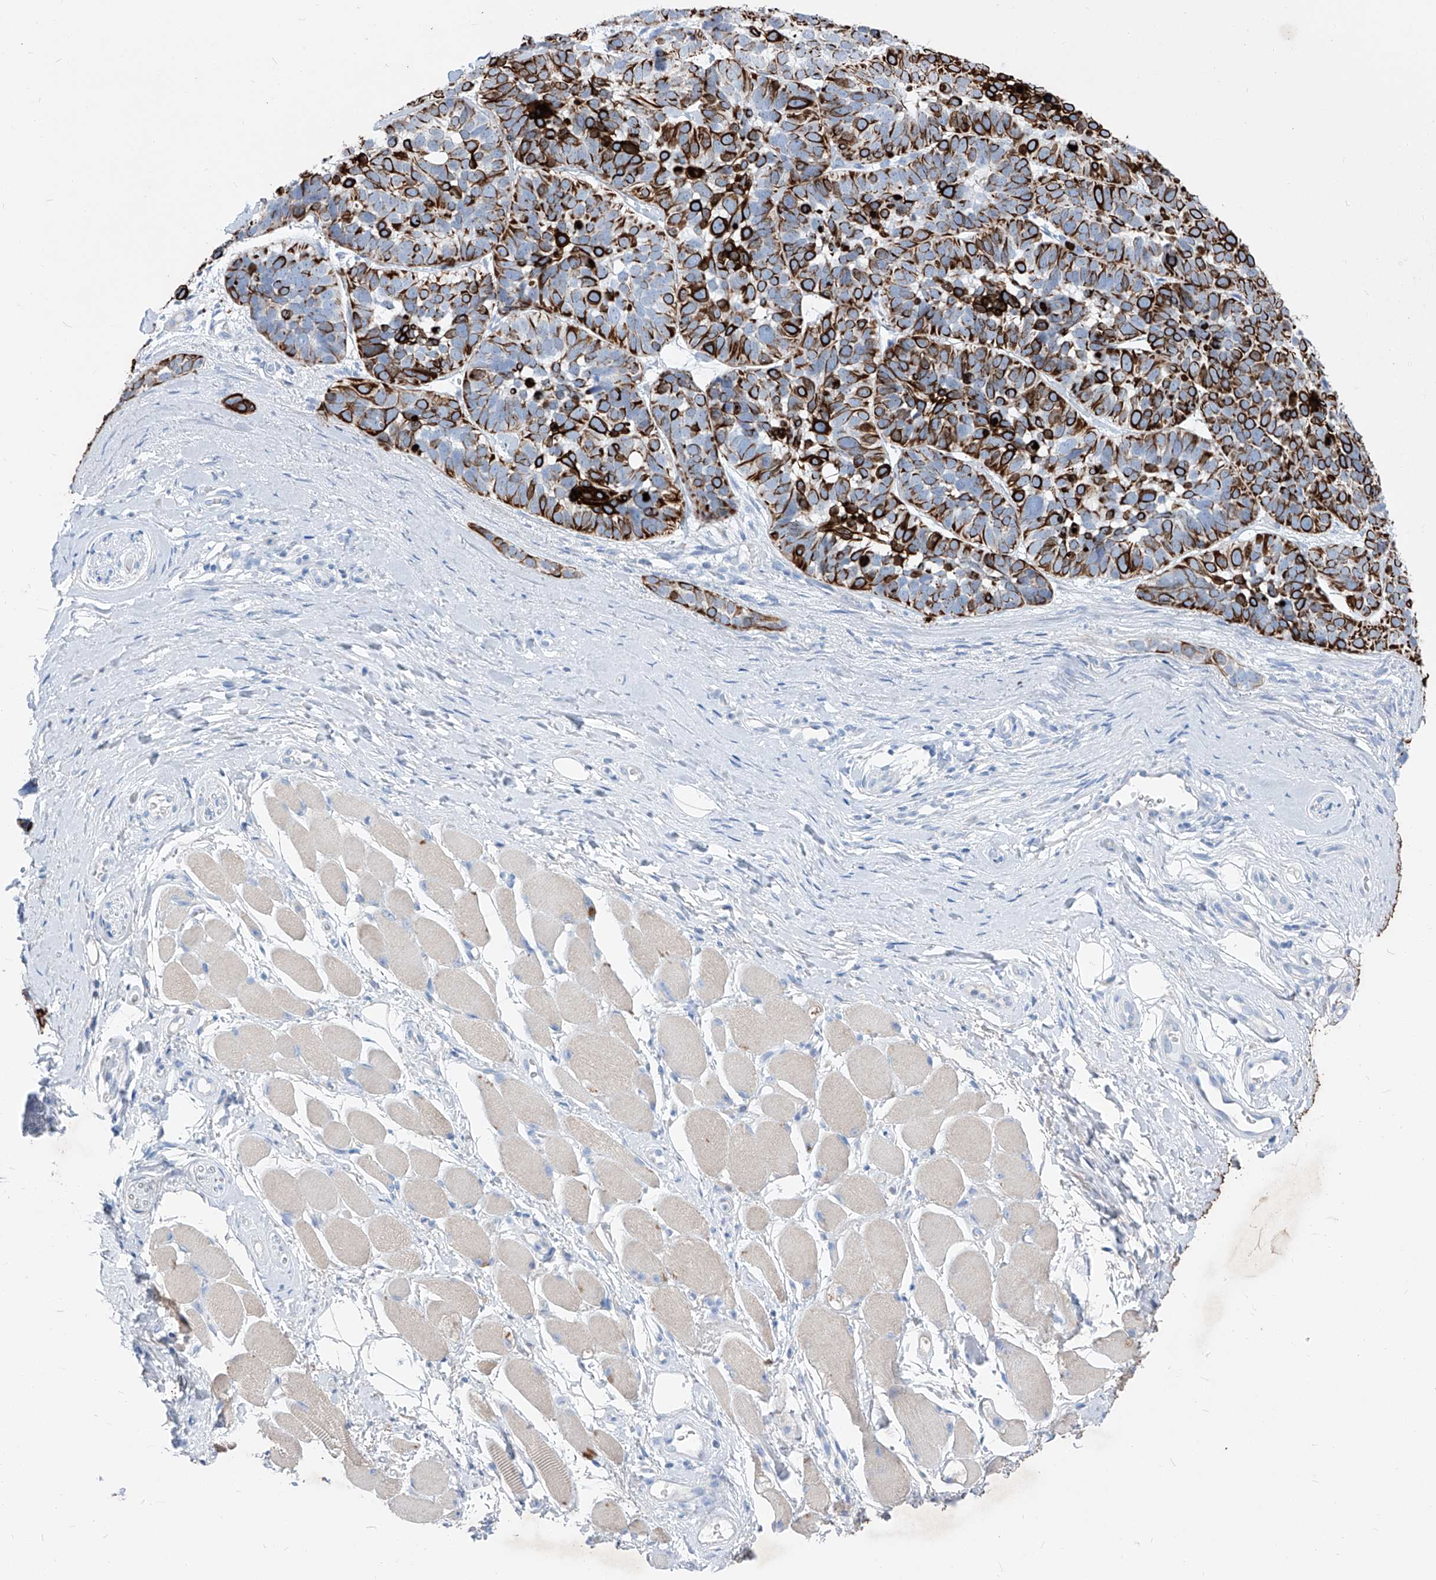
{"staining": {"intensity": "strong", "quantity": ">75%", "location": "cytoplasmic/membranous"}, "tissue": "skin cancer", "cell_type": "Tumor cells", "image_type": "cancer", "snomed": [{"axis": "morphology", "description": "Basal cell carcinoma"}, {"axis": "topography", "description": "Skin"}], "caption": "Protein staining of skin cancer (basal cell carcinoma) tissue demonstrates strong cytoplasmic/membranous positivity in about >75% of tumor cells. The staining was performed using DAB to visualize the protein expression in brown, while the nuclei were stained in blue with hematoxylin (Magnification: 20x).", "gene": "FRS3", "patient": {"sex": "male", "age": 62}}